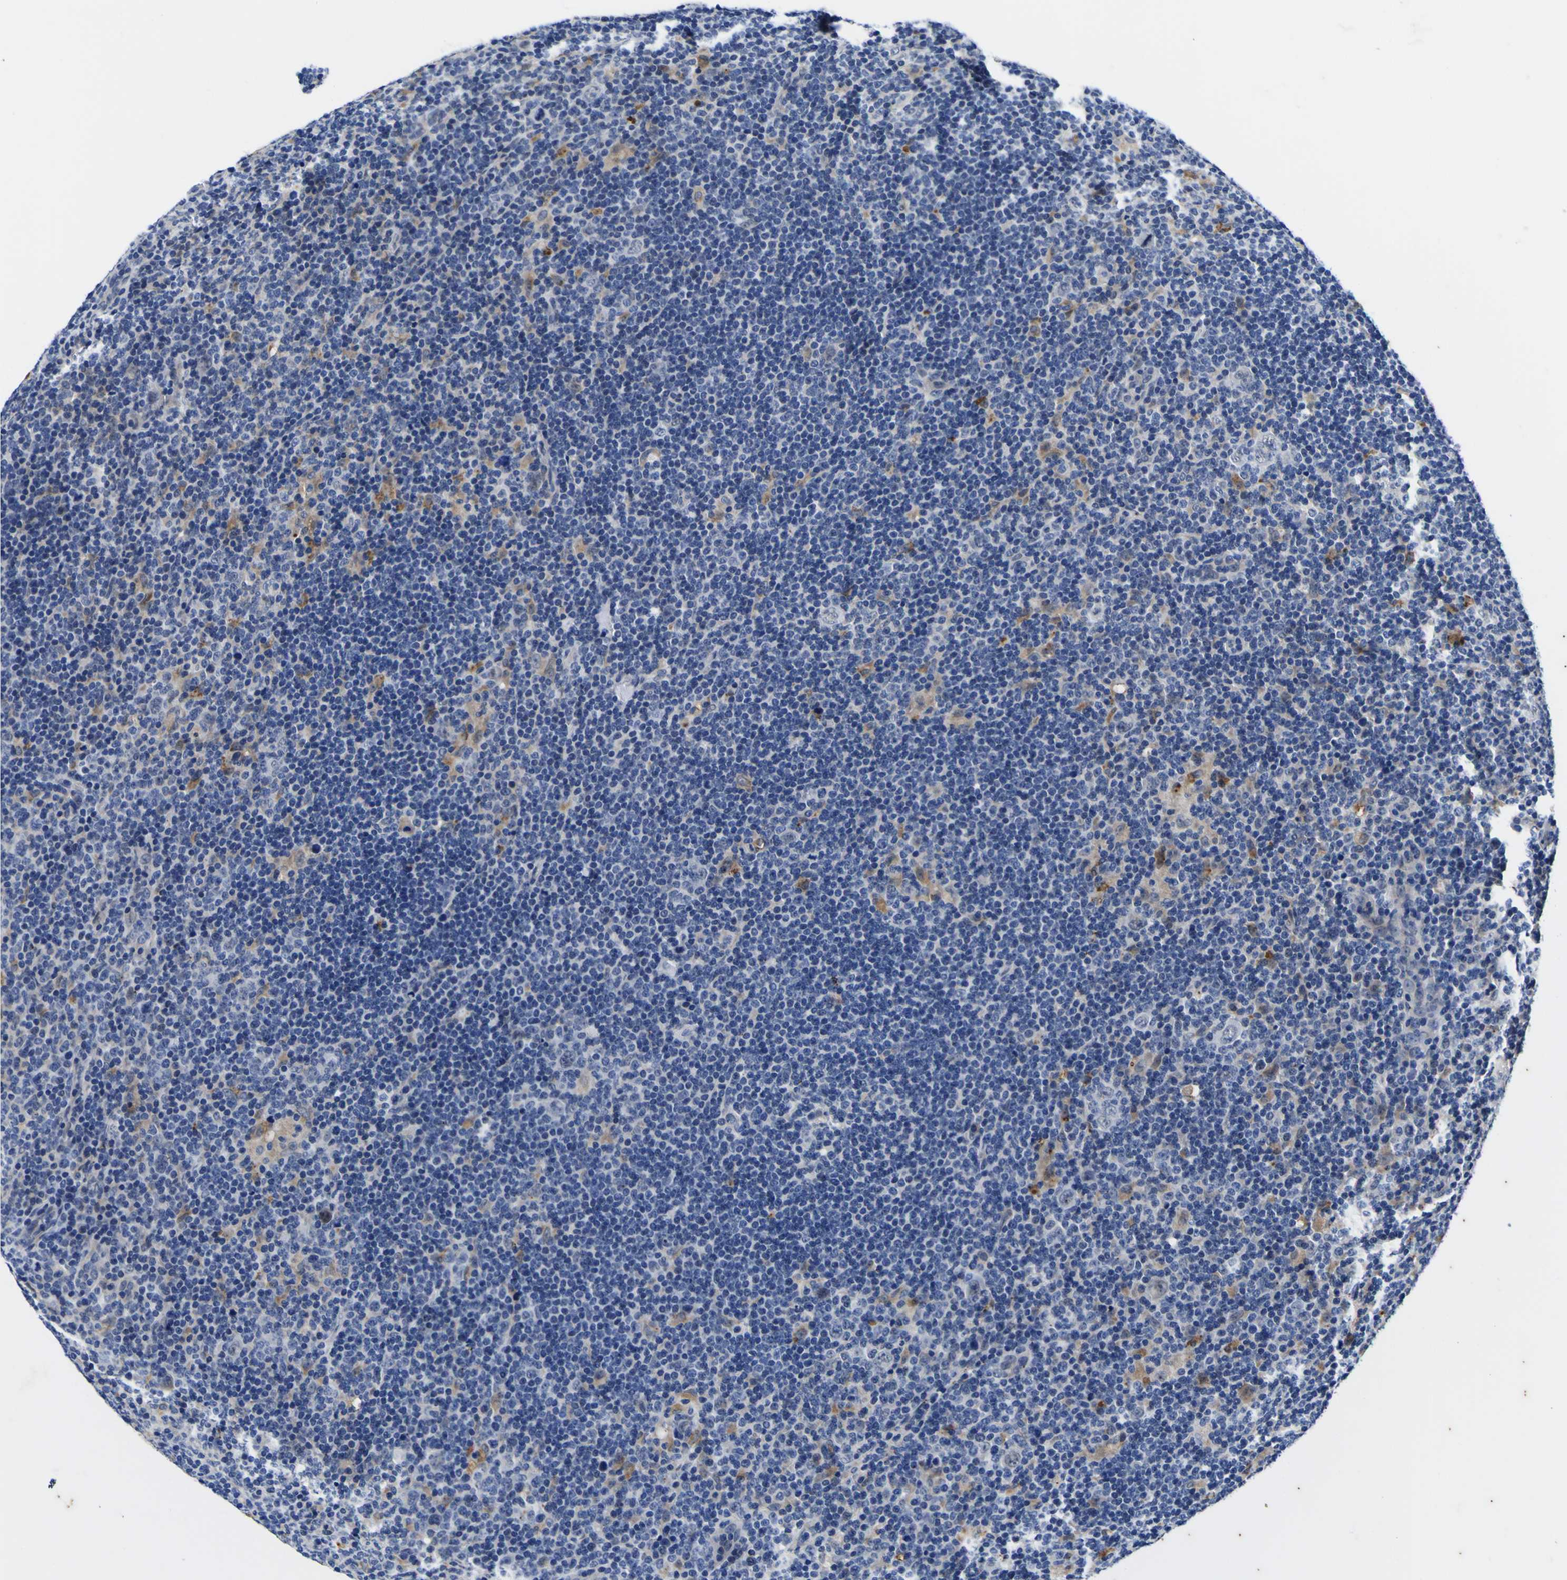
{"staining": {"intensity": "negative", "quantity": "none", "location": "none"}, "tissue": "lymphoma", "cell_type": "Tumor cells", "image_type": "cancer", "snomed": [{"axis": "morphology", "description": "Hodgkin's disease, NOS"}, {"axis": "topography", "description": "Lymph node"}], "caption": "Hodgkin's disease stained for a protein using immunohistochemistry (IHC) reveals no staining tumor cells.", "gene": "IGFLR1", "patient": {"sex": "female", "age": 57}}